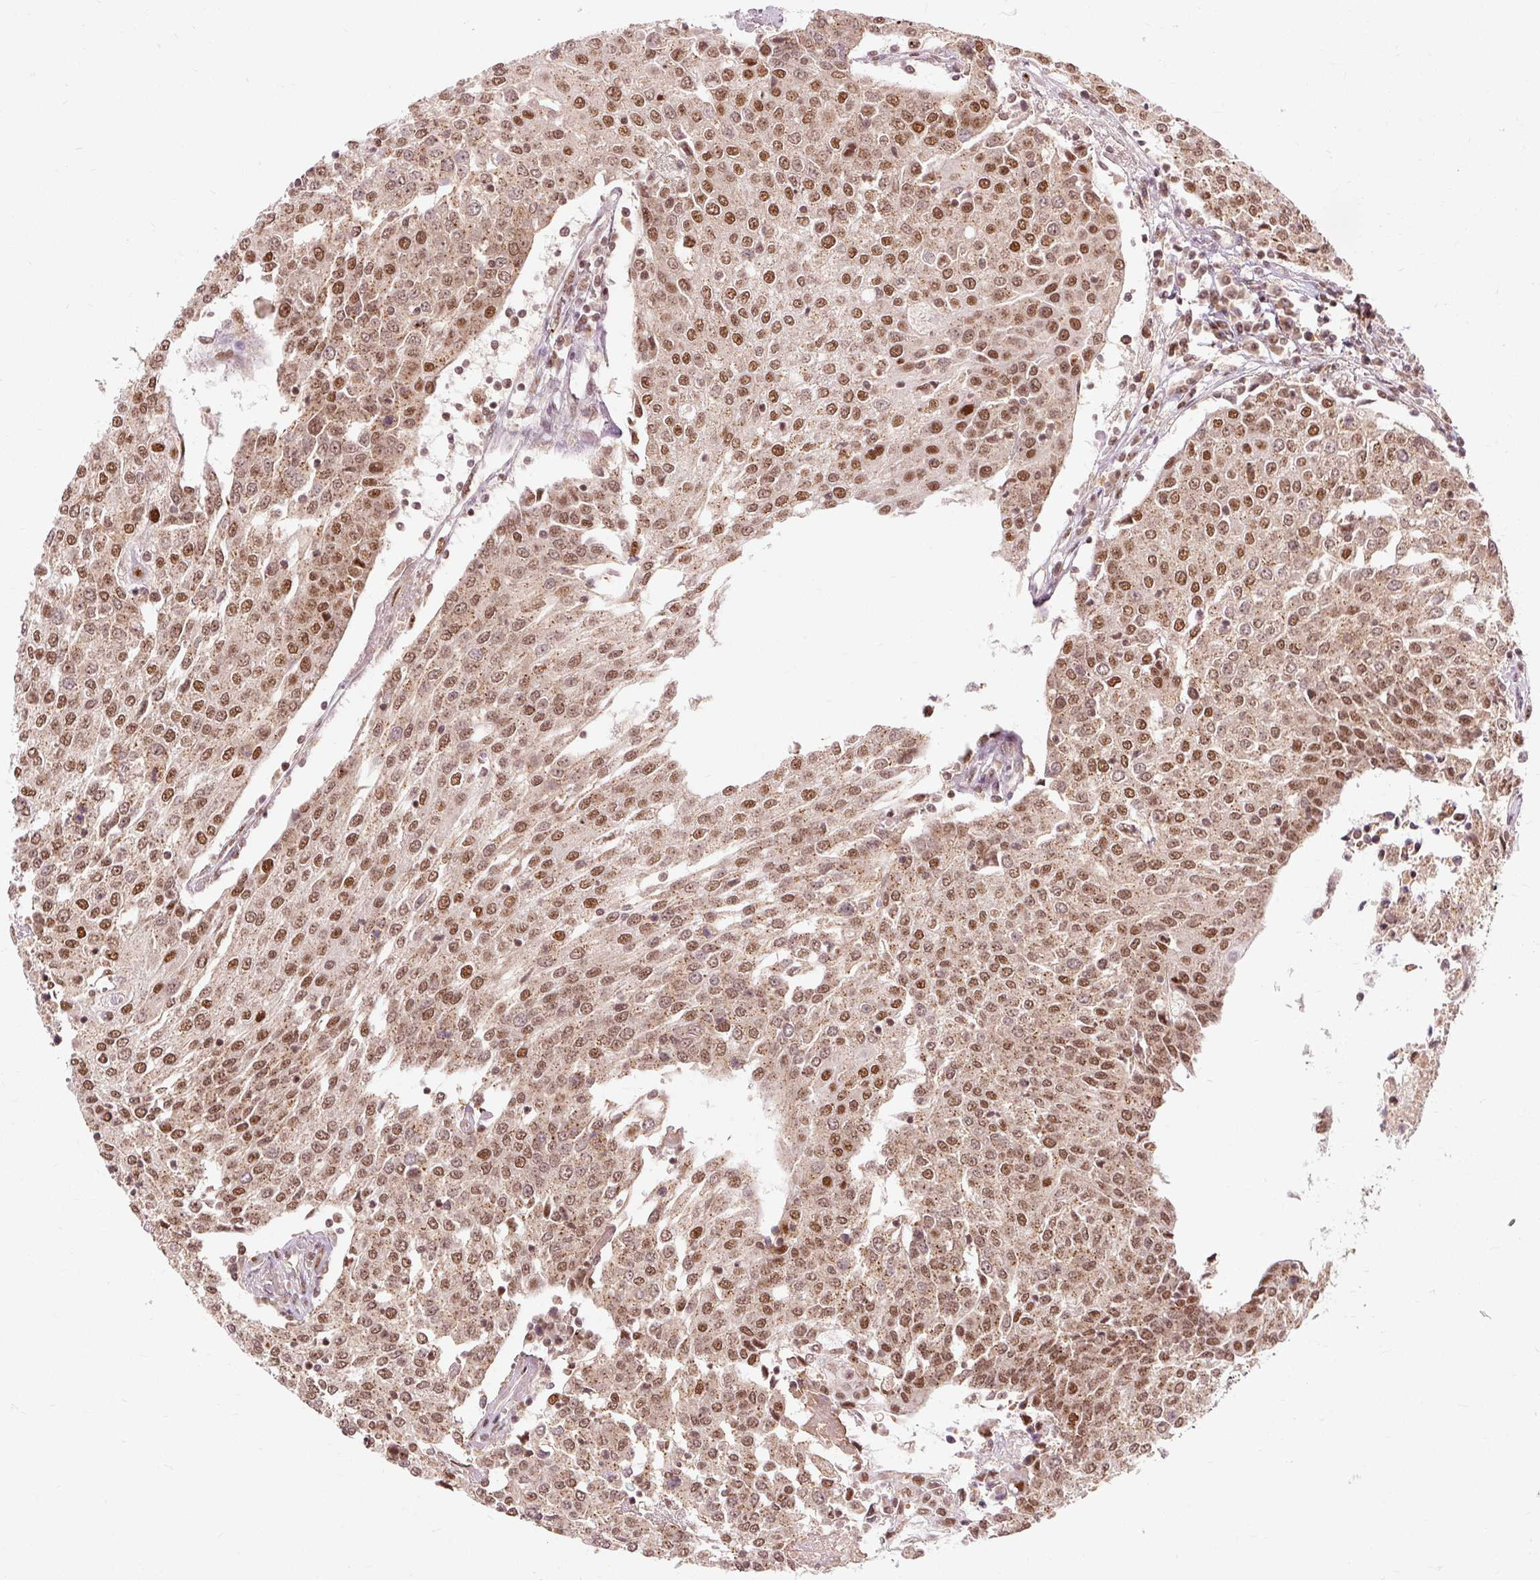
{"staining": {"intensity": "strong", "quantity": ">75%", "location": "cytoplasmic/membranous,nuclear"}, "tissue": "urothelial cancer", "cell_type": "Tumor cells", "image_type": "cancer", "snomed": [{"axis": "morphology", "description": "Urothelial carcinoma, High grade"}, {"axis": "topography", "description": "Urinary bladder"}], "caption": "Brown immunohistochemical staining in human urothelial cancer displays strong cytoplasmic/membranous and nuclear staining in about >75% of tumor cells. (DAB IHC, brown staining for protein, blue staining for nuclei).", "gene": "CSTF1", "patient": {"sex": "female", "age": 85}}